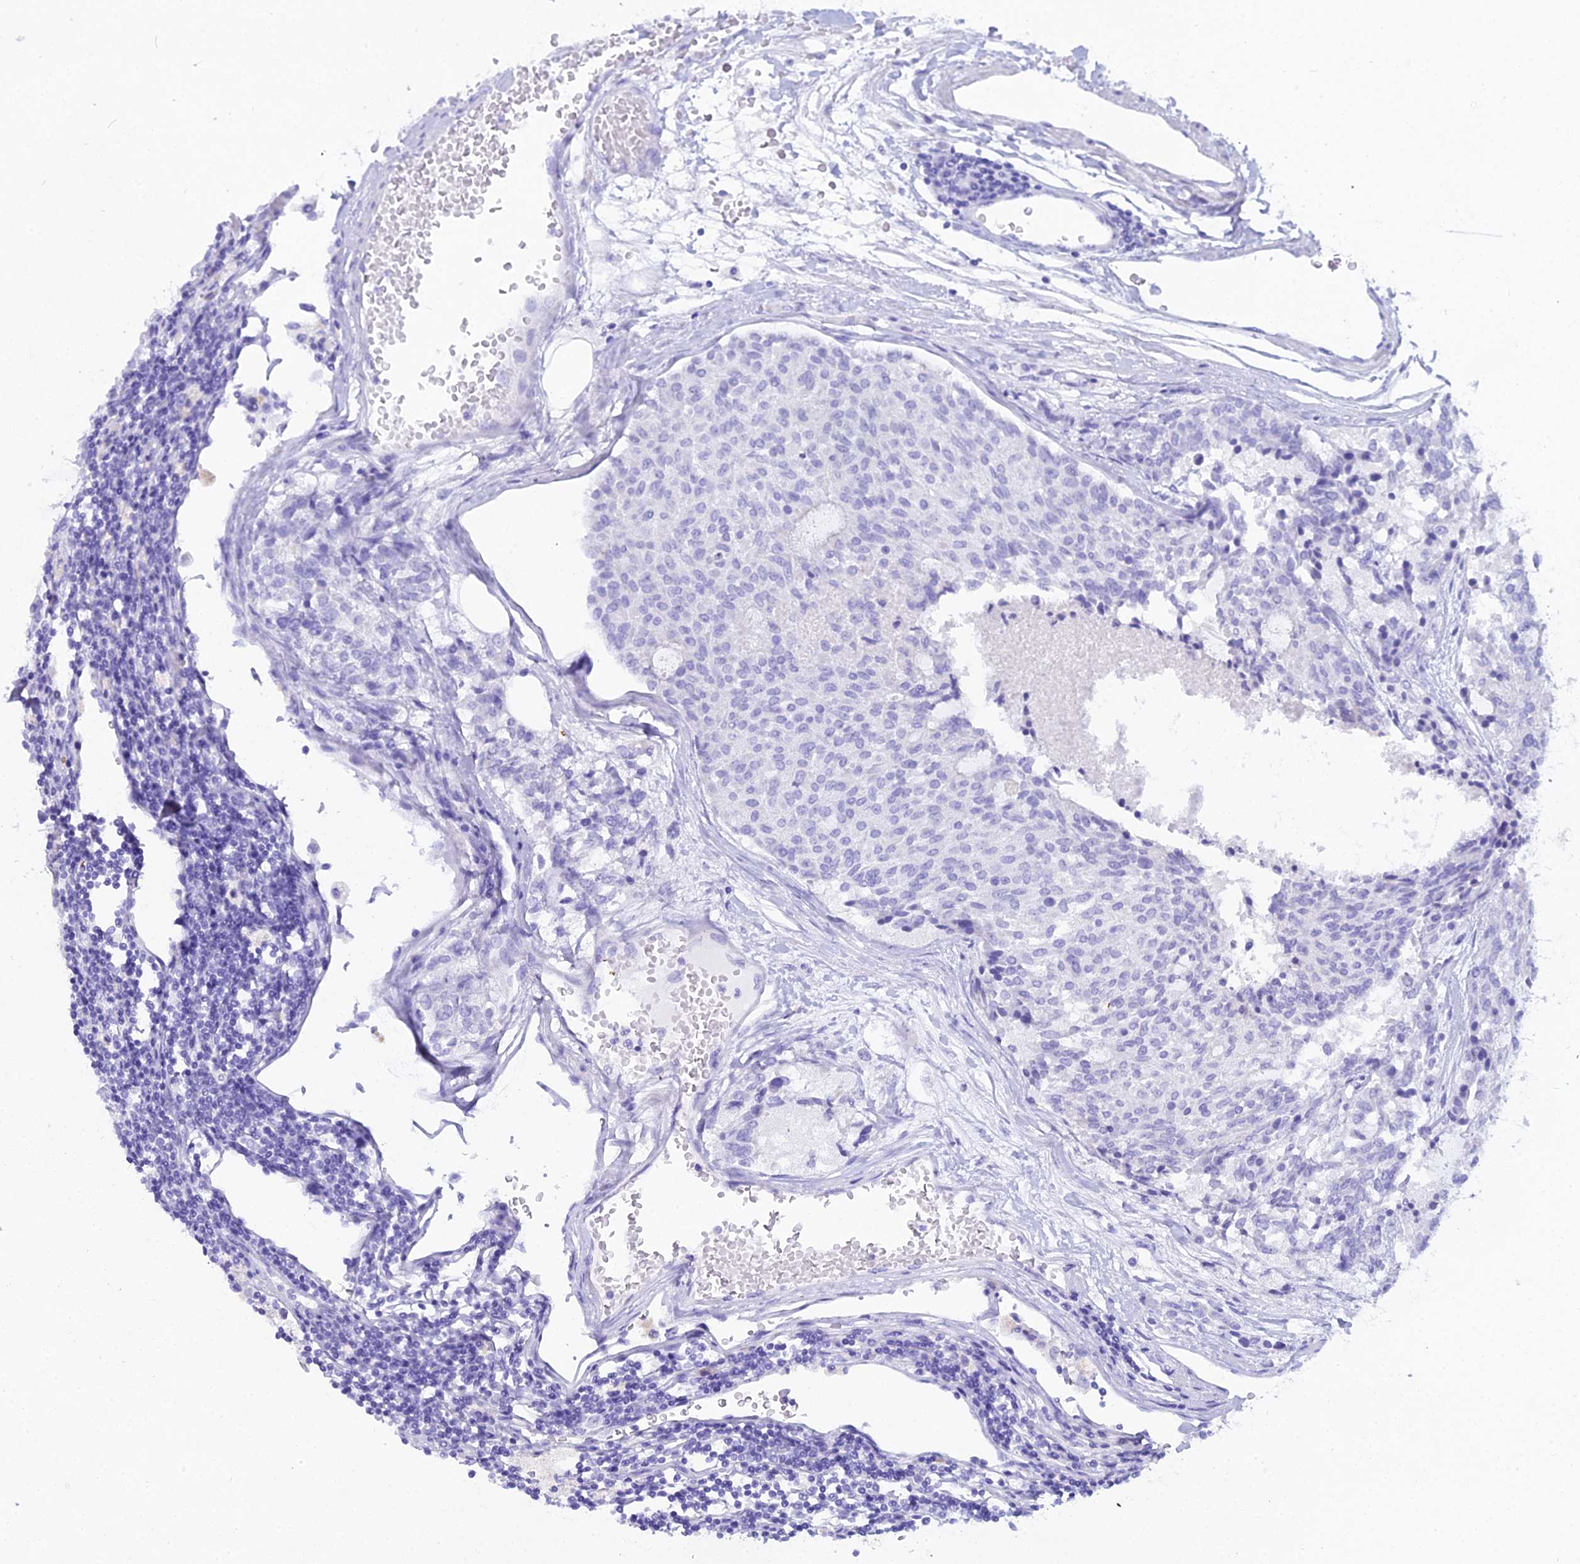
{"staining": {"intensity": "negative", "quantity": "none", "location": "none"}, "tissue": "carcinoid", "cell_type": "Tumor cells", "image_type": "cancer", "snomed": [{"axis": "morphology", "description": "Carcinoid, malignant, NOS"}, {"axis": "topography", "description": "Pancreas"}], "caption": "The IHC histopathology image has no significant expression in tumor cells of carcinoid tissue. (IHC, brightfield microscopy, high magnification).", "gene": "CGB2", "patient": {"sex": "female", "age": 54}}